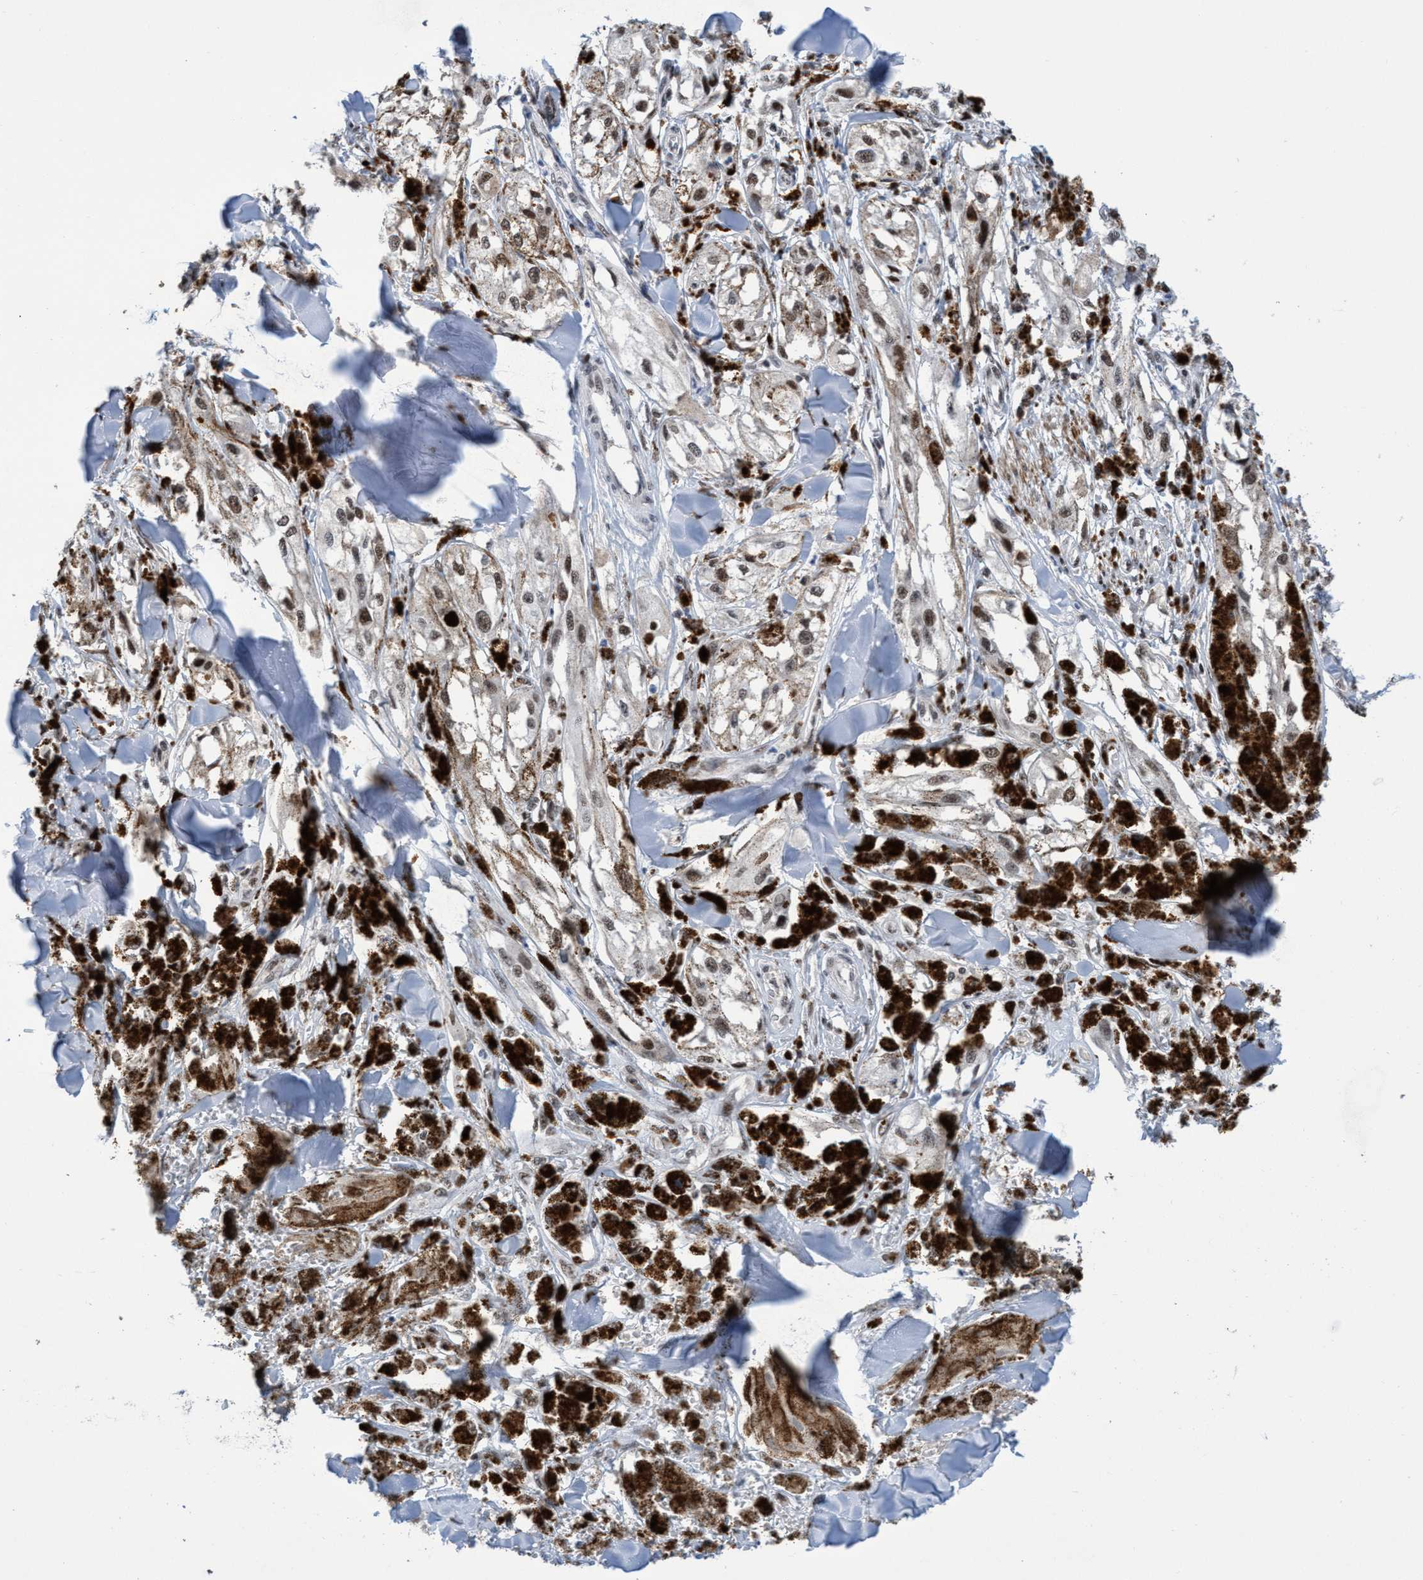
{"staining": {"intensity": "weak", "quantity": "25%-75%", "location": "nuclear"}, "tissue": "melanoma", "cell_type": "Tumor cells", "image_type": "cancer", "snomed": [{"axis": "morphology", "description": "Malignant melanoma, NOS"}, {"axis": "topography", "description": "Skin"}], "caption": "The micrograph displays a brown stain indicating the presence of a protein in the nuclear of tumor cells in melanoma. (DAB IHC, brown staining for protein, blue staining for nuclei).", "gene": "C9orf78", "patient": {"sex": "male", "age": 88}}